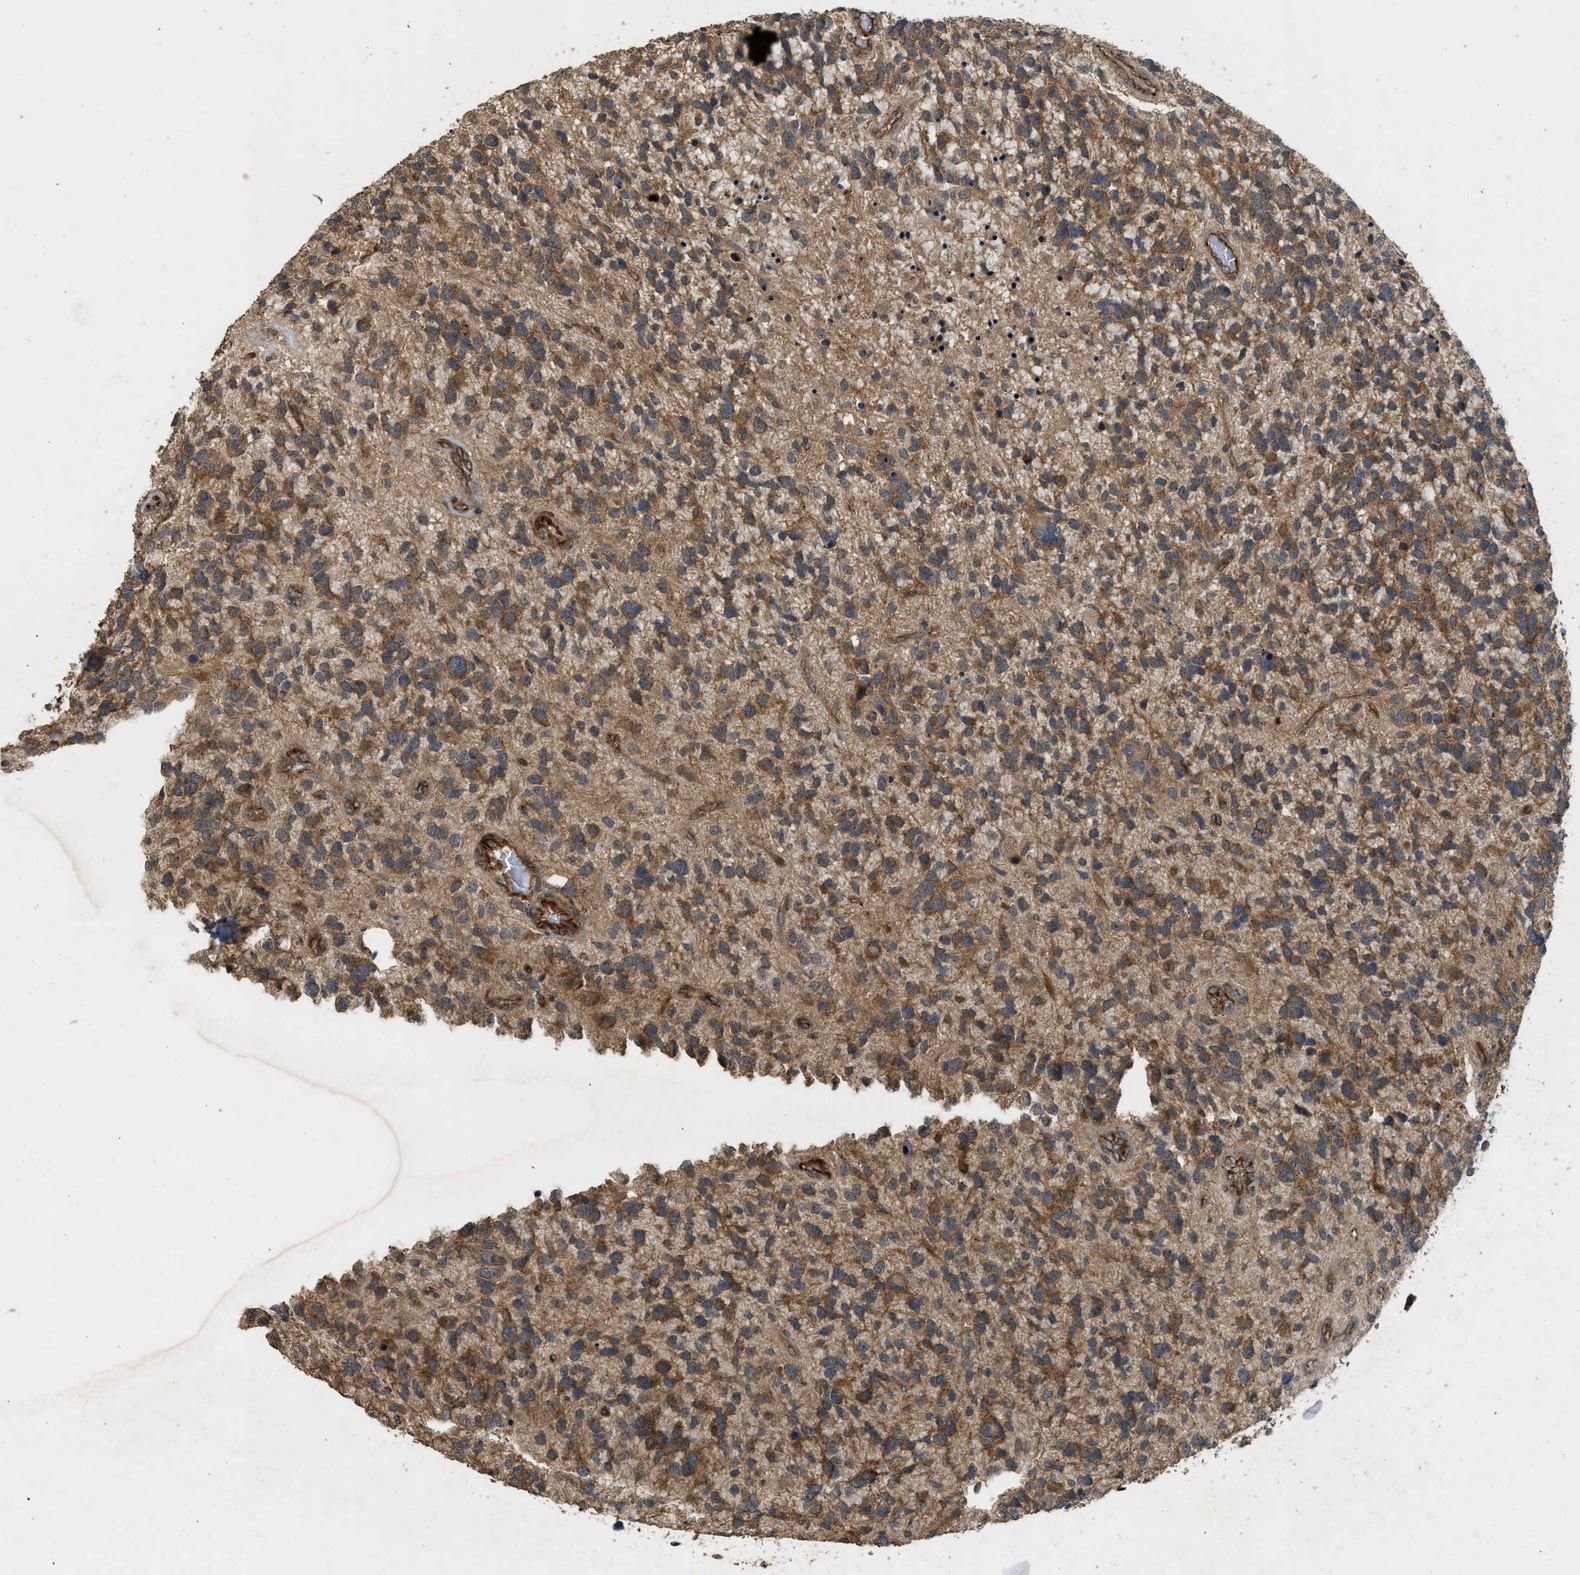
{"staining": {"intensity": "moderate", "quantity": ">75%", "location": "cytoplasmic/membranous"}, "tissue": "glioma", "cell_type": "Tumor cells", "image_type": "cancer", "snomed": [{"axis": "morphology", "description": "Glioma, malignant, High grade"}, {"axis": "topography", "description": "Brain"}], "caption": "Brown immunohistochemical staining in malignant glioma (high-grade) demonstrates moderate cytoplasmic/membranous positivity in approximately >75% of tumor cells.", "gene": "HIP1R", "patient": {"sex": "female", "age": 58}}